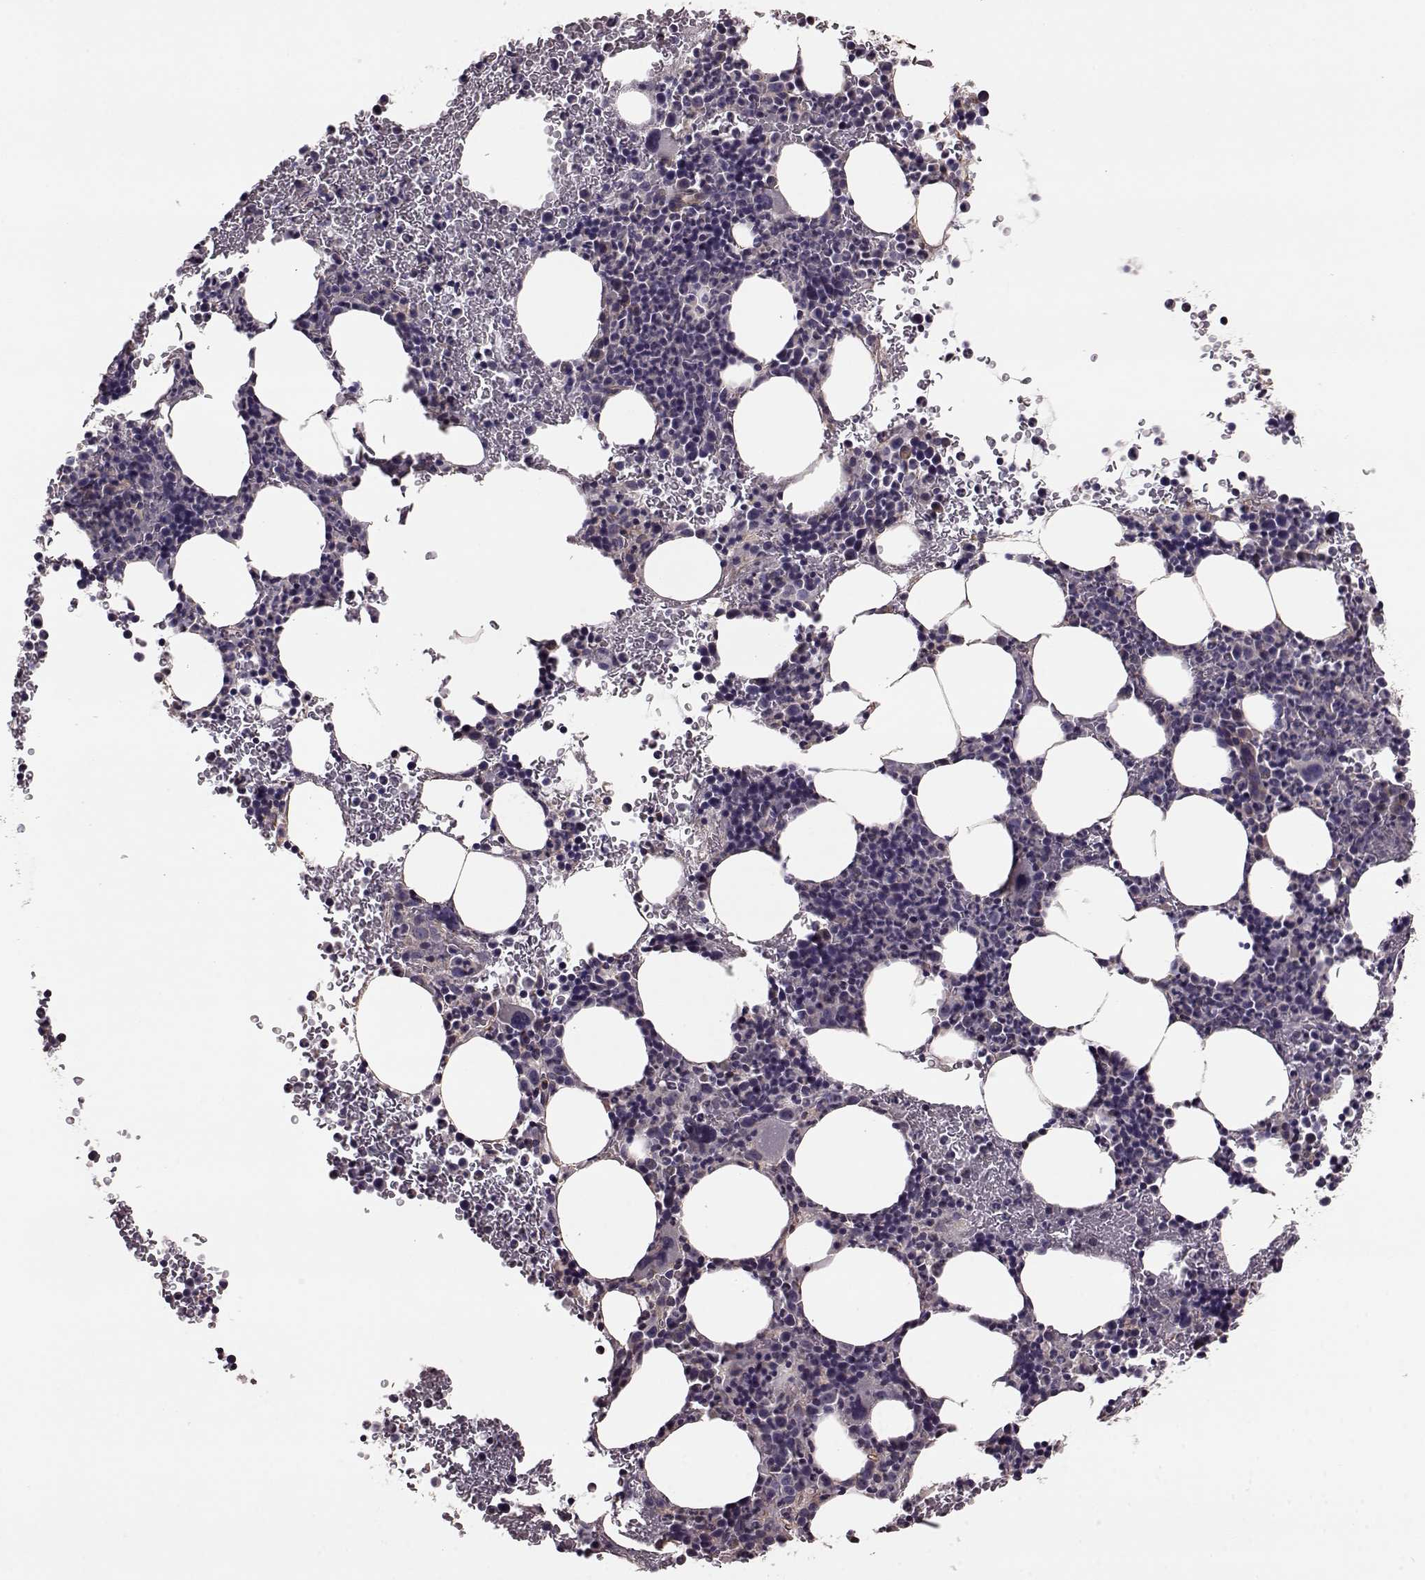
{"staining": {"intensity": "weak", "quantity": "<25%", "location": "cytoplasmic/membranous"}, "tissue": "bone marrow", "cell_type": "Hematopoietic cells", "image_type": "normal", "snomed": [{"axis": "morphology", "description": "Normal tissue, NOS"}, {"axis": "topography", "description": "Bone marrow"}], "caption": "Protein analysis of normal bone marrow reveals no significant expression in hematopoietic cells.", "gene": "NTF3", "patient": {"sex": "male", "age": 72}}